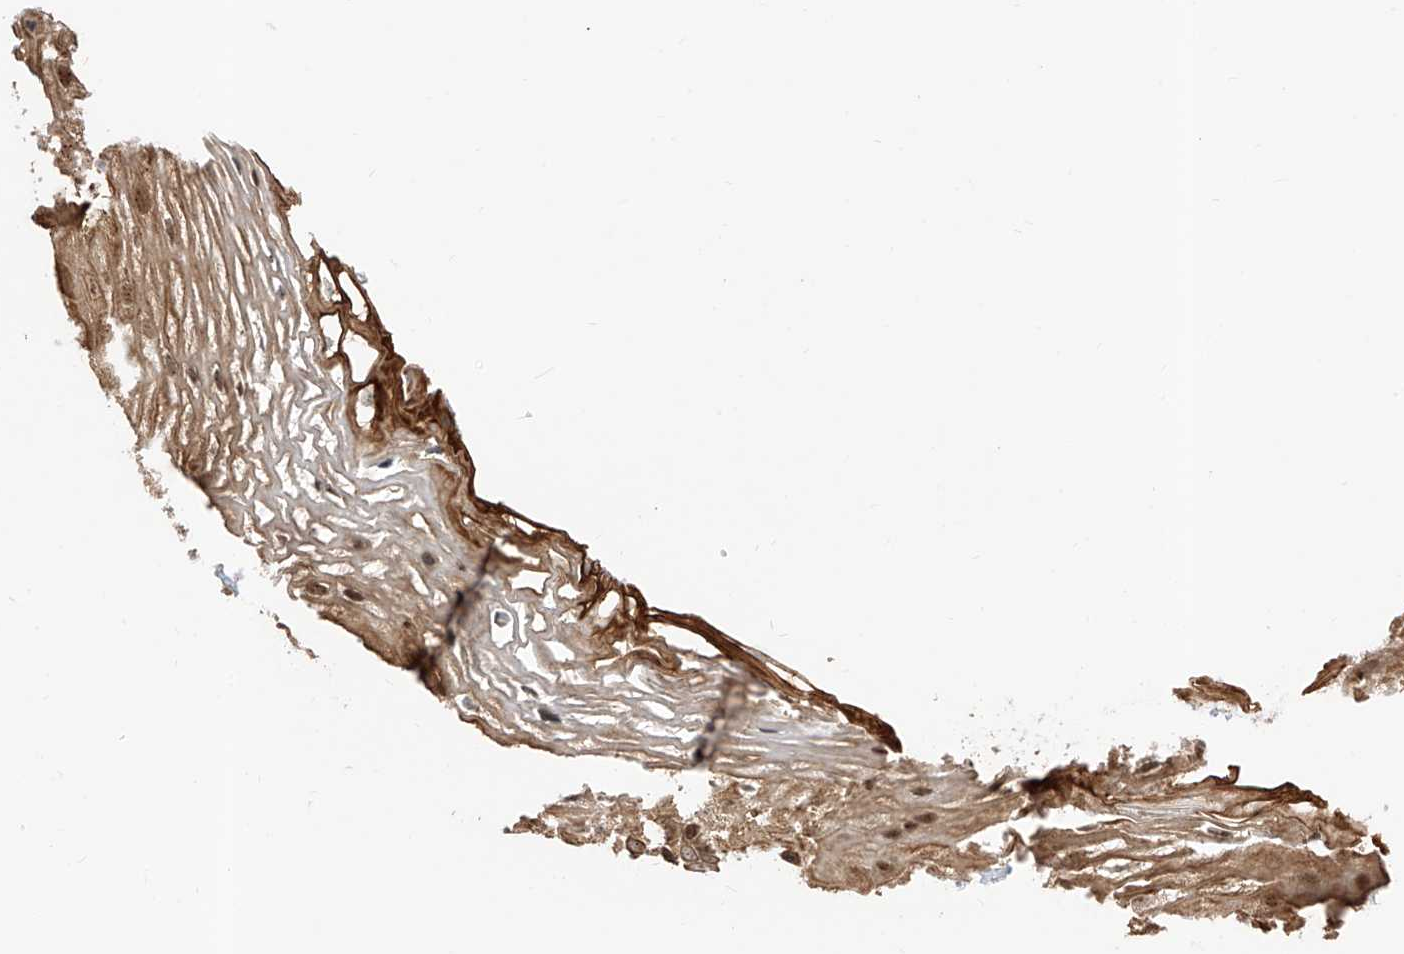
{"staining": {"intensity": "strong", "quantity": ">75%", "location": "cytoplasmic/membranous"}, "tissue": "vagina", "cell_type": "Squamous epithelial cells", "image_type": "normal", "snomed": [{"axis": "morphology", "description": "Normal tissue, NOS"}, {"axis": "morphology", "description": "Adenocarcinoma, NOS"}, {"axis": "topography", "description": "Rectum"}, {"axis": "topography", "description": "Vagina"}], "caption": "Immunohistochemistry (DAB) staining of benign vagina exhibits strong cytoplasmic/membranous protein staining in about >75% of squamous epithelial cells. The staining was performed using DAB (3,3'-diaminobenzidine), with brown indicating positive protein expression. Nuclei are stained blue with hematoxylin.", "gene": "ZBTB8A", "patient": {"sex": "female", "age": 71}}